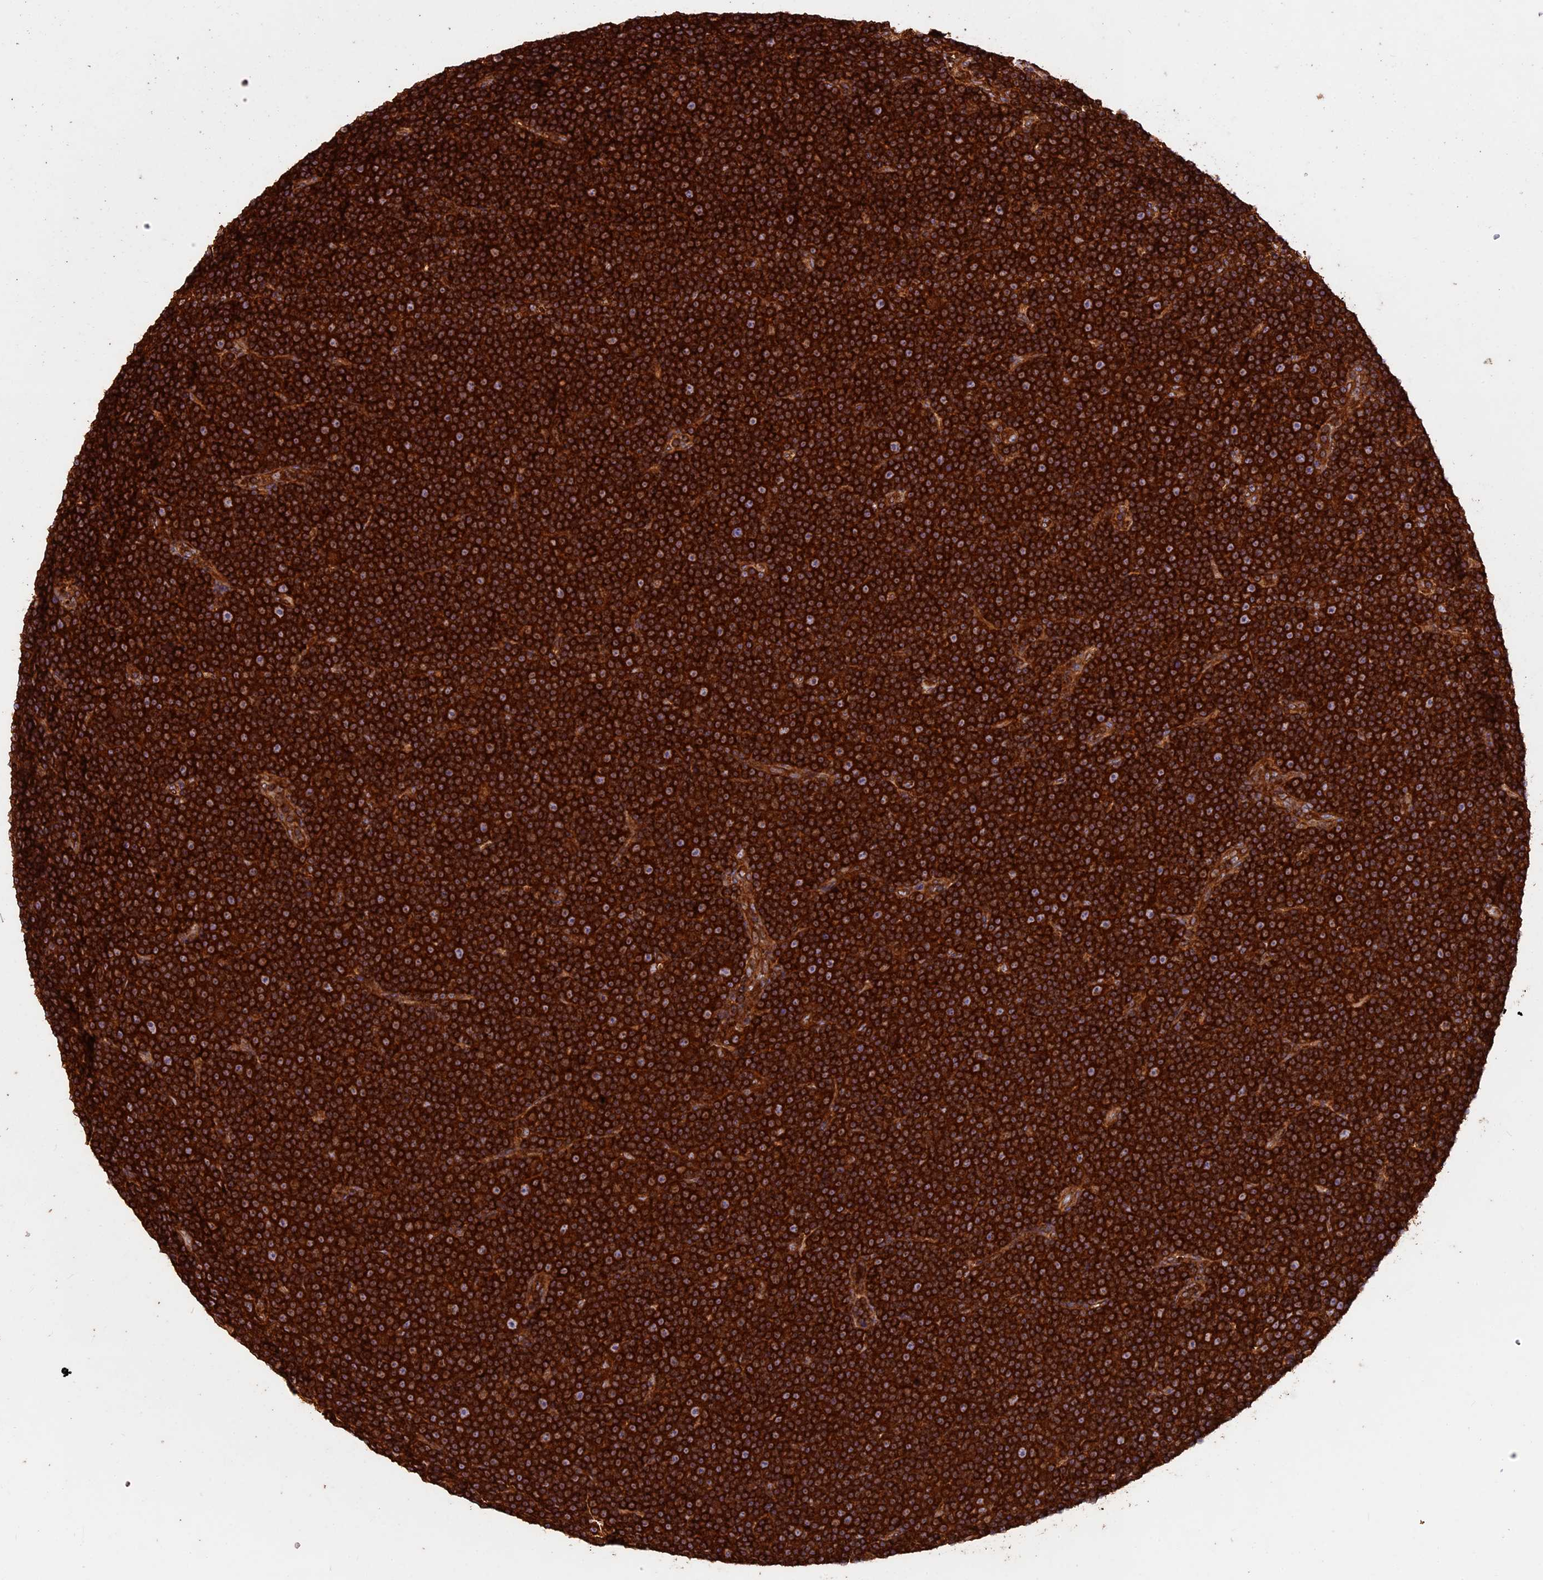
{"staining": {"intensity": "strong", "quantity": ">75%", "location": "cytoplasmic/membranous"}, "tissue": "lymphoma", "cell_type": "Tumor cells", "image_type": "cancer", "snomed": [{"axis": "morphology", "description": "Malignant lymphoma, non-Hodgkin's type, Low grade"}, {"axis": "topography", "description": "Lymph node"}], "caption": "A brown stain highlights strong cytoplasmic/membranous expression of a protein in lymphoma tumor cells.", "gene": "KARS1", "patient": {"sex": "female", "age": 67}}